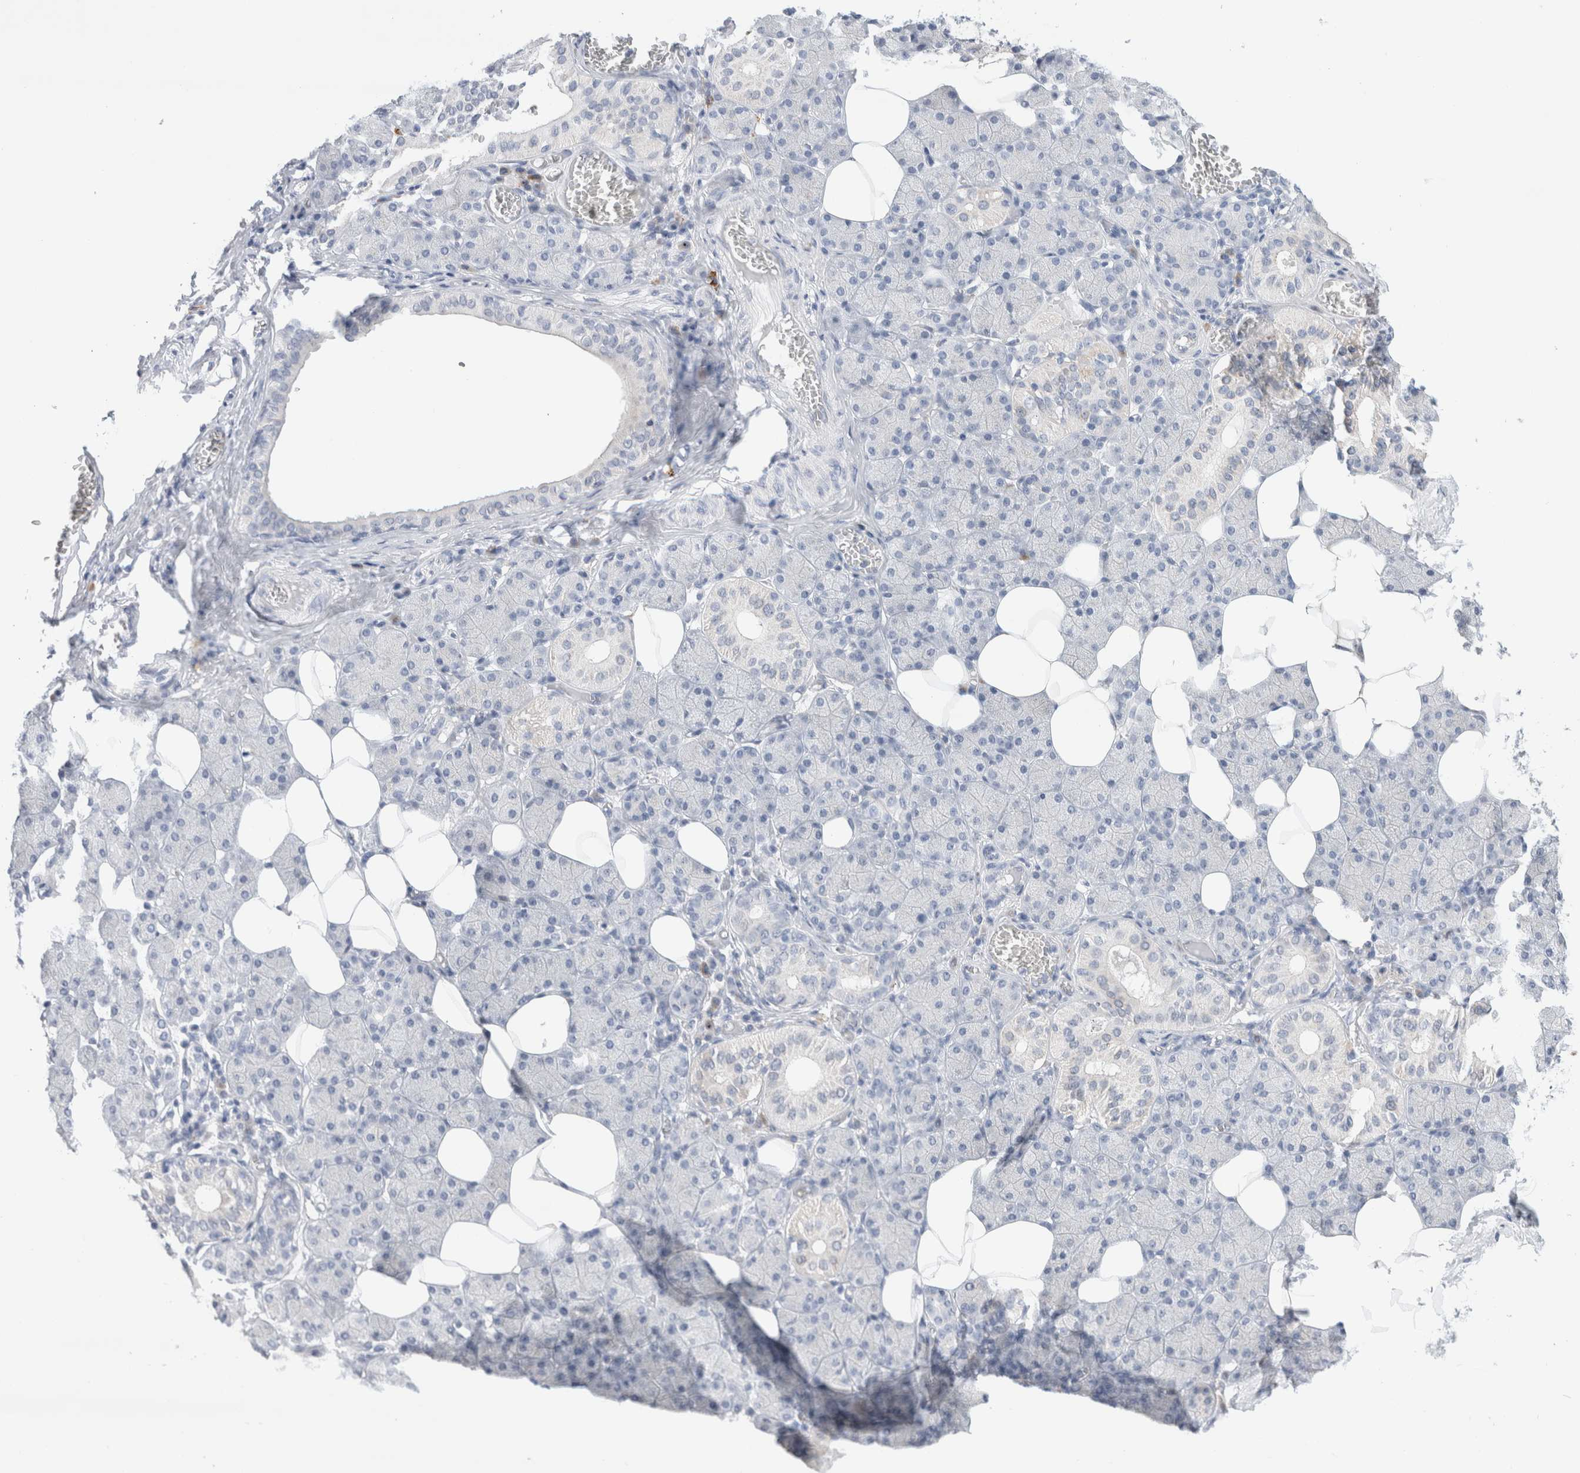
{"staining": {"intensity": "negative", "quantity": "none", "location": "none"}, "tissue": "salivary gland", "cell_type": "Glandular cells", "image_type": "normal", "snomed": [{"axis": "morphology", "description": "Normal tissue, NOS"}, {"axis": "topography", "description": "Salivary gland"}], "caption": "This is an immunohistochemistry (IHC) image of normal human salivary gland. There is no expression in glandular cells.", "gene": "SLC22A12", "patient": {"sex": "female", "age": 33}}